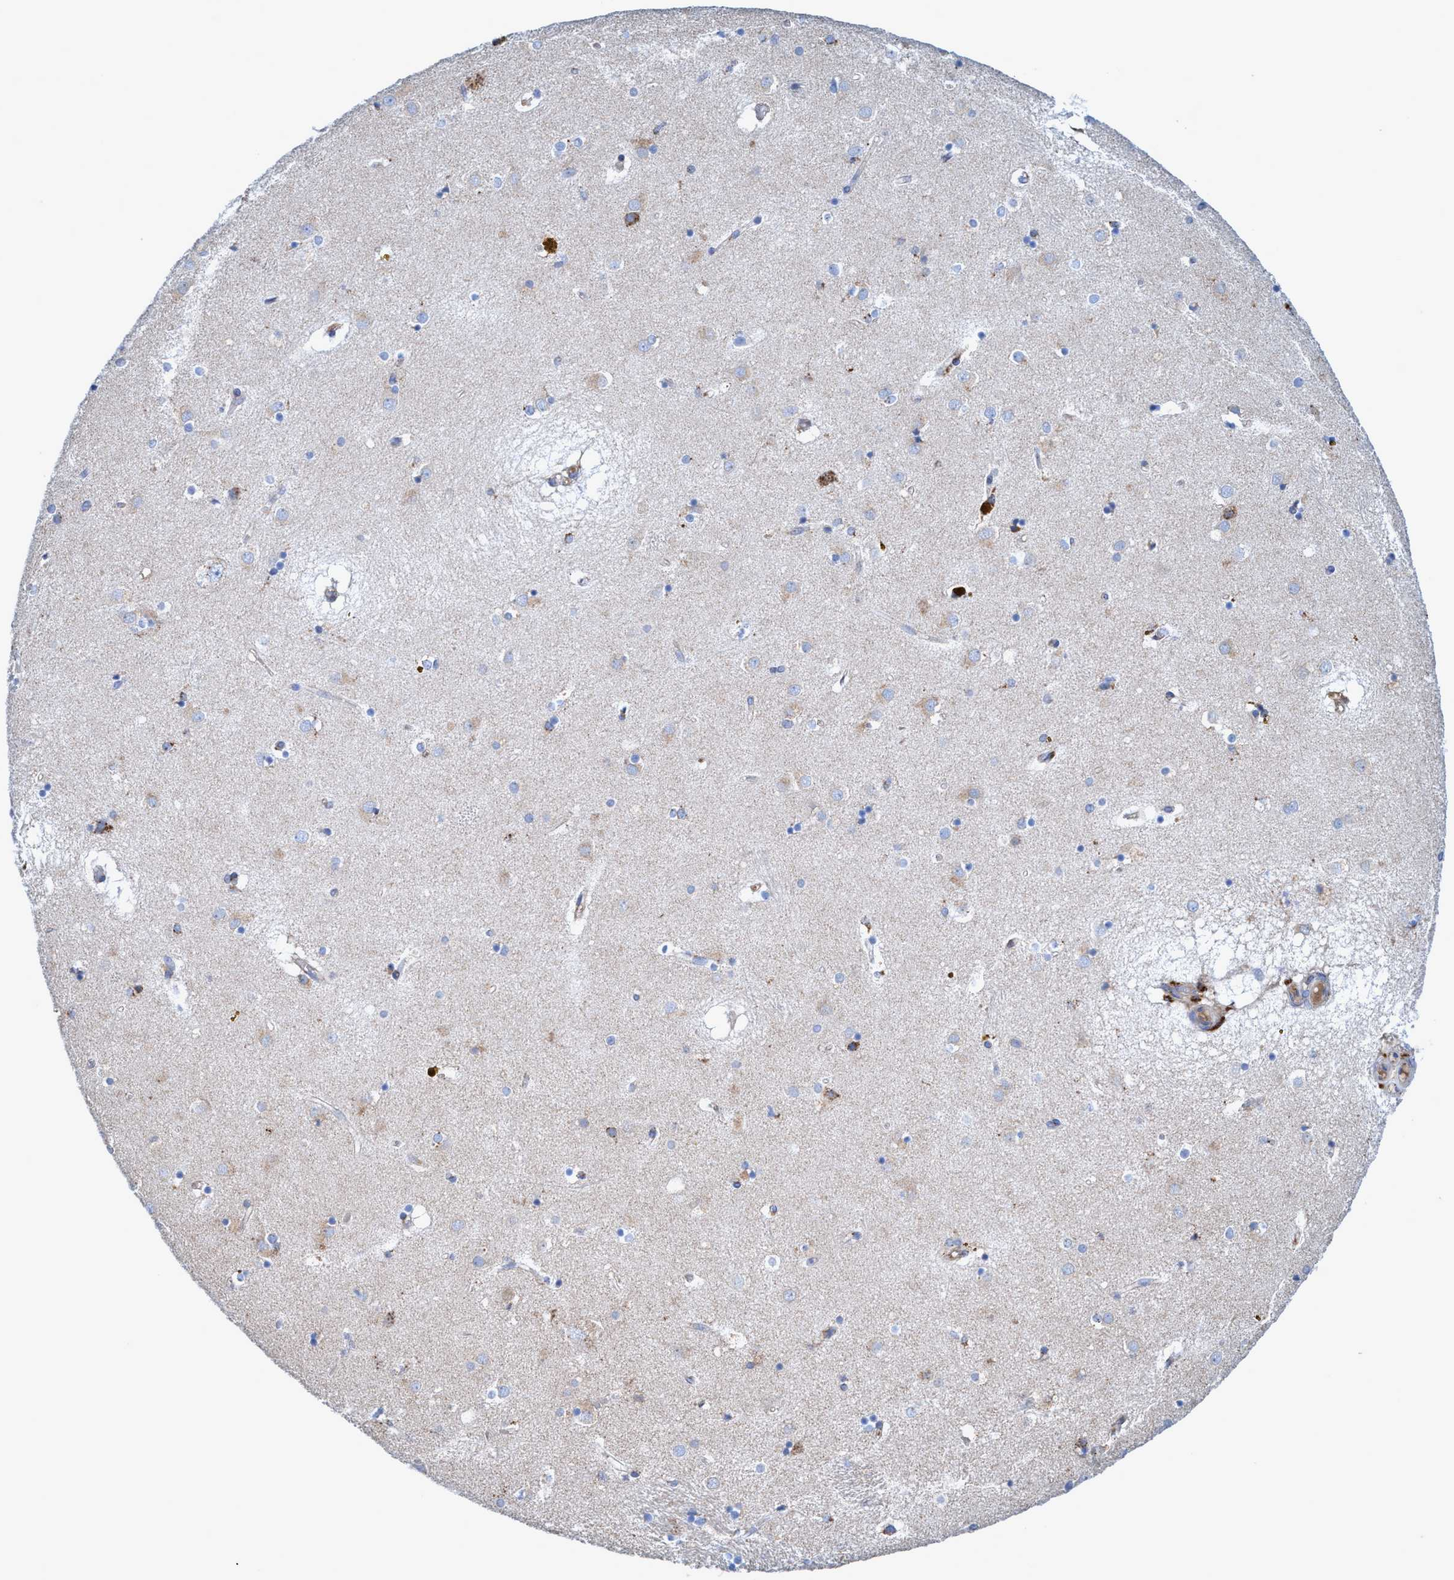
{"staining": {"intensity": "weak", "quantity": "<25%", "location": "cytoplasmic/membranous"}, "tissue": "caudate", "cell_type": "Glial cells", "image_type": "normal", "snomed": [{"axis": "morphology", "description": "Normal tissue, NOS"}, {"axis": "topography", "description": "Lateral ventricle wall"}], "caption": "Image shows no protein positivity in glial cells of benign caudate. (DAB immunohistochemistry with hematoxylin counter stain).", "gene": "TRIM65", "patient": {"sex": "male", "age": 70}}